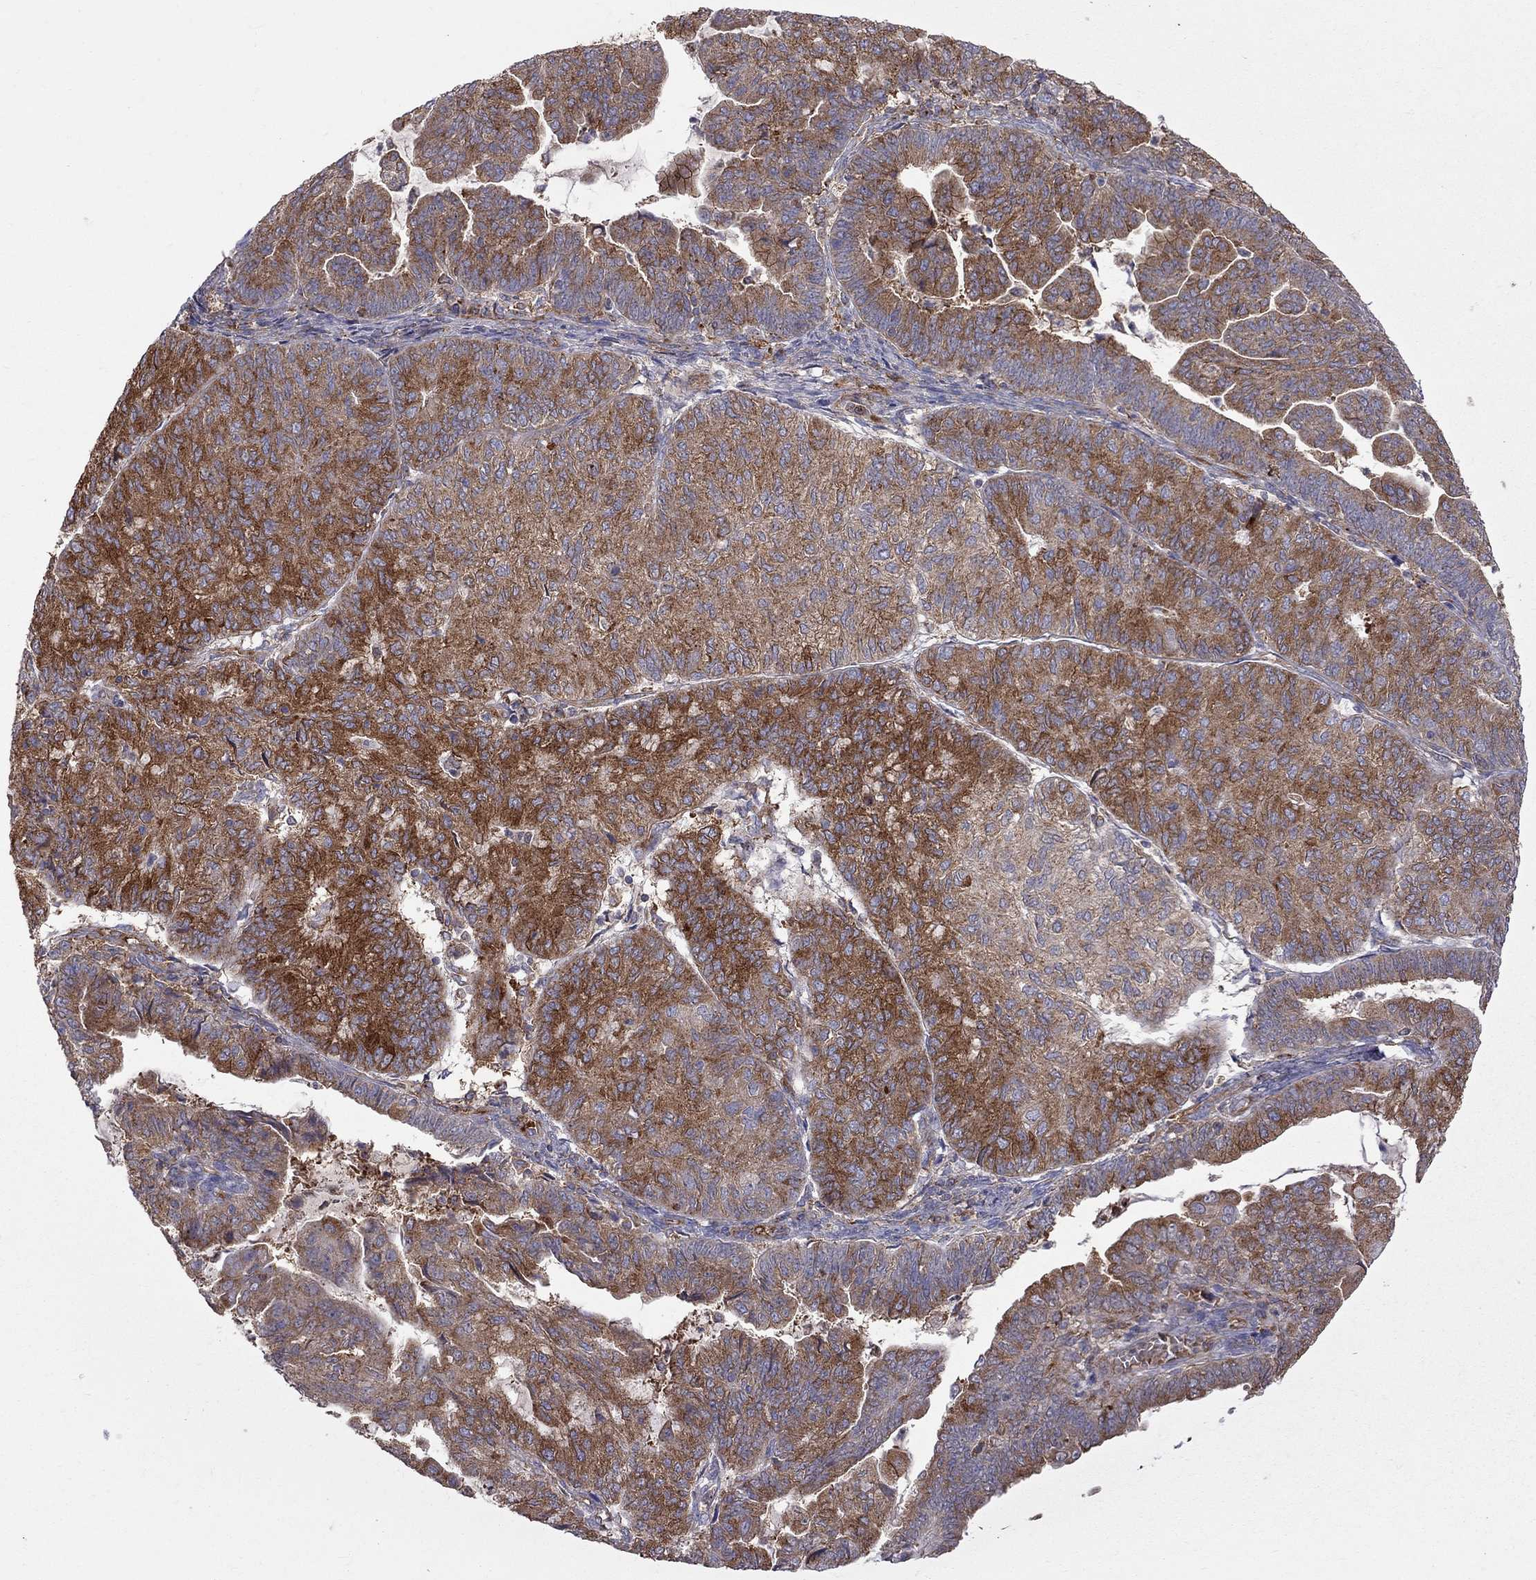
{"staining": {"intensity": "strong", "quantity": ">75%", "location": "cytoplasmic/membranous"}, "tissue": "endometrial cancer", "cell_type": "Tumor cells", "image_type": "cancer", "snomed": [{"axis": "morphology", "description": "Adenocarcinoma, NOS"}, {"axis": "topography", "description": "Endometrium"}], "caption": "Strong cytoplasmic/membranous expression for a protein is identified in approximately >75% of tumor cells of endometrial cancer using immunohistochemistry.", "gene": "EIF4E3", "patient": {"sex": "female", "age": 82}}